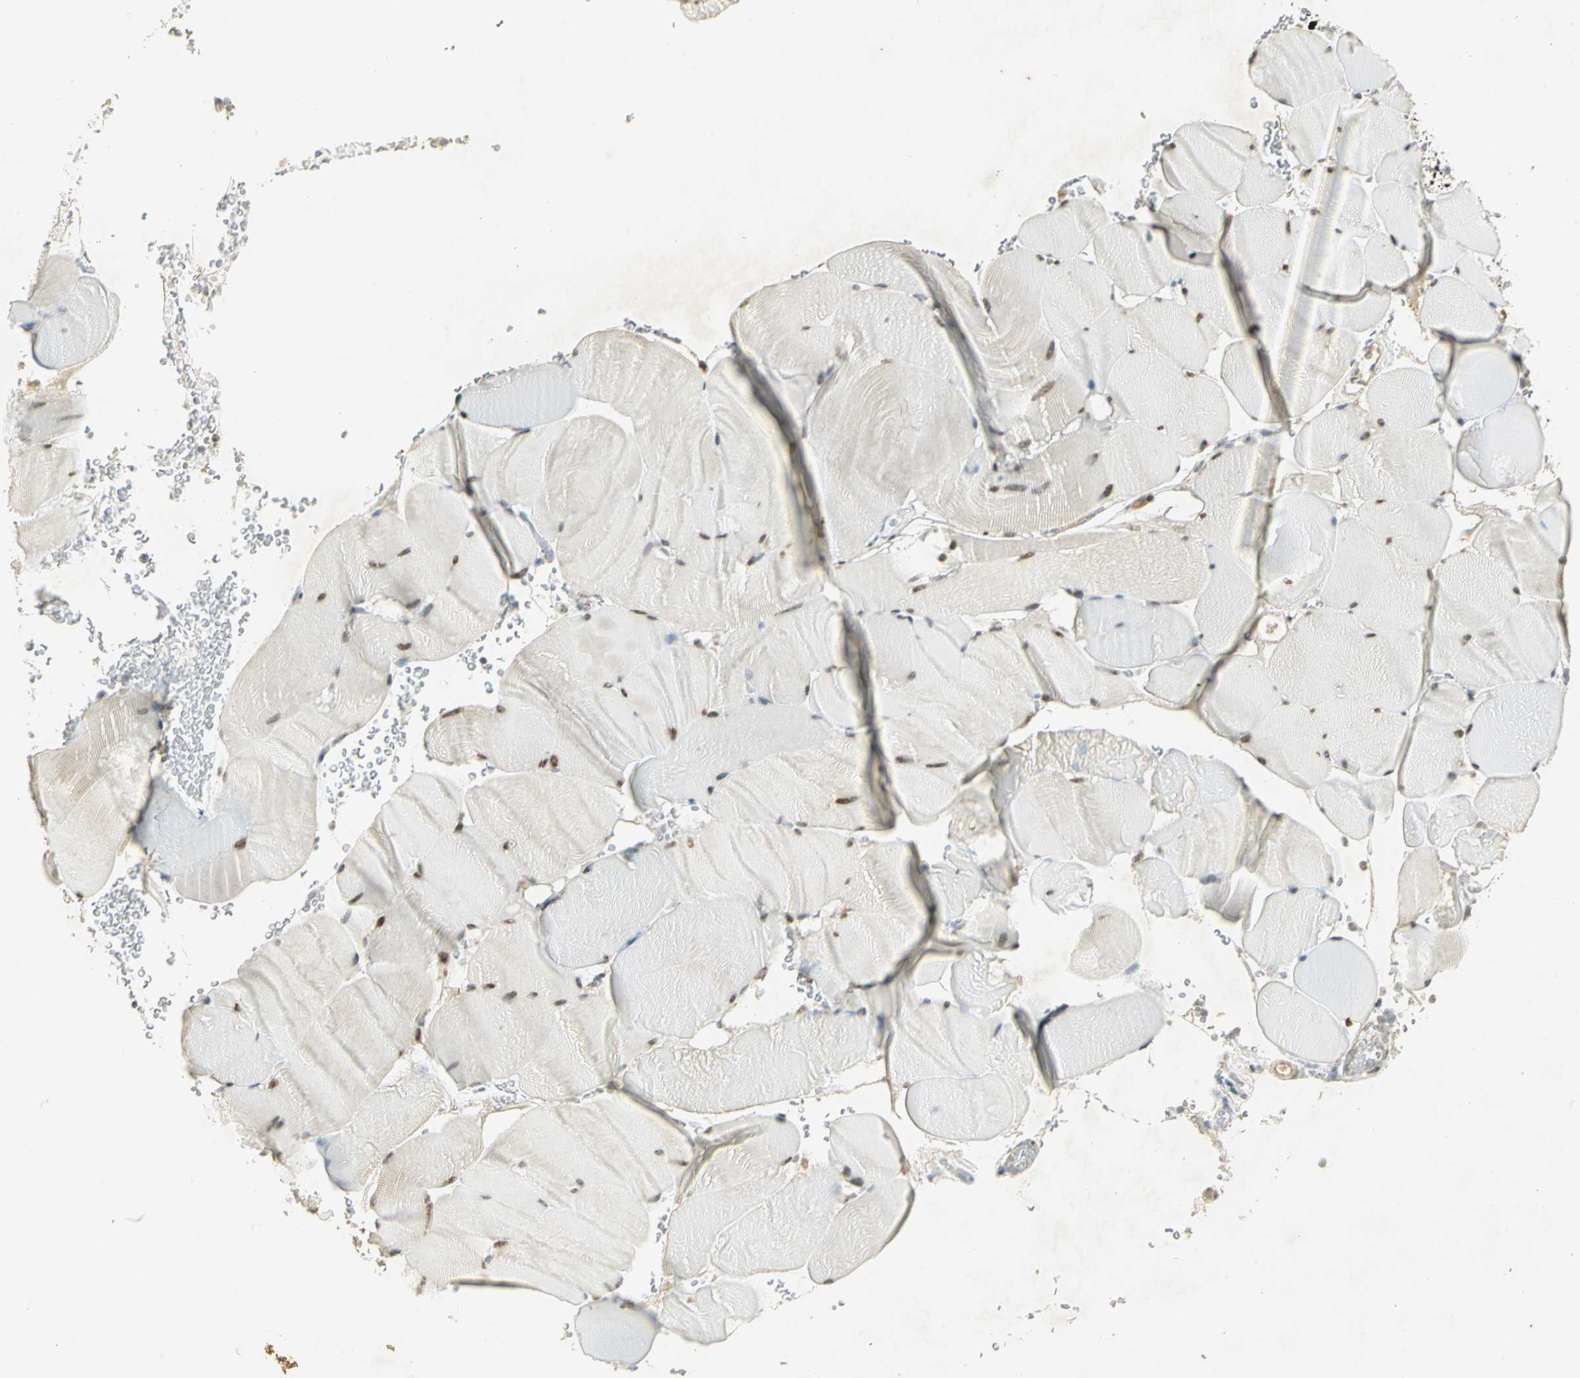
{"staining": {"intensity": "strong", "quantity": ">75%", "location": "nuclear"}, "tissue": "skeletal muscle", "cell_type": "Myocytes", "image_type": "normal", "snomed": [{"axis": "morphology", "description": "Normal tissue, NOS"}, {"axis": "topography", "description": "Skeletal muscle"}], "caption": "Immunohistochemical staining of unremarkable skeletal muscle shows strong nuclear protein expression in about >75% of myocytes.", "gene": "AK6", "patient": {"sex": "male", "age": 62}}